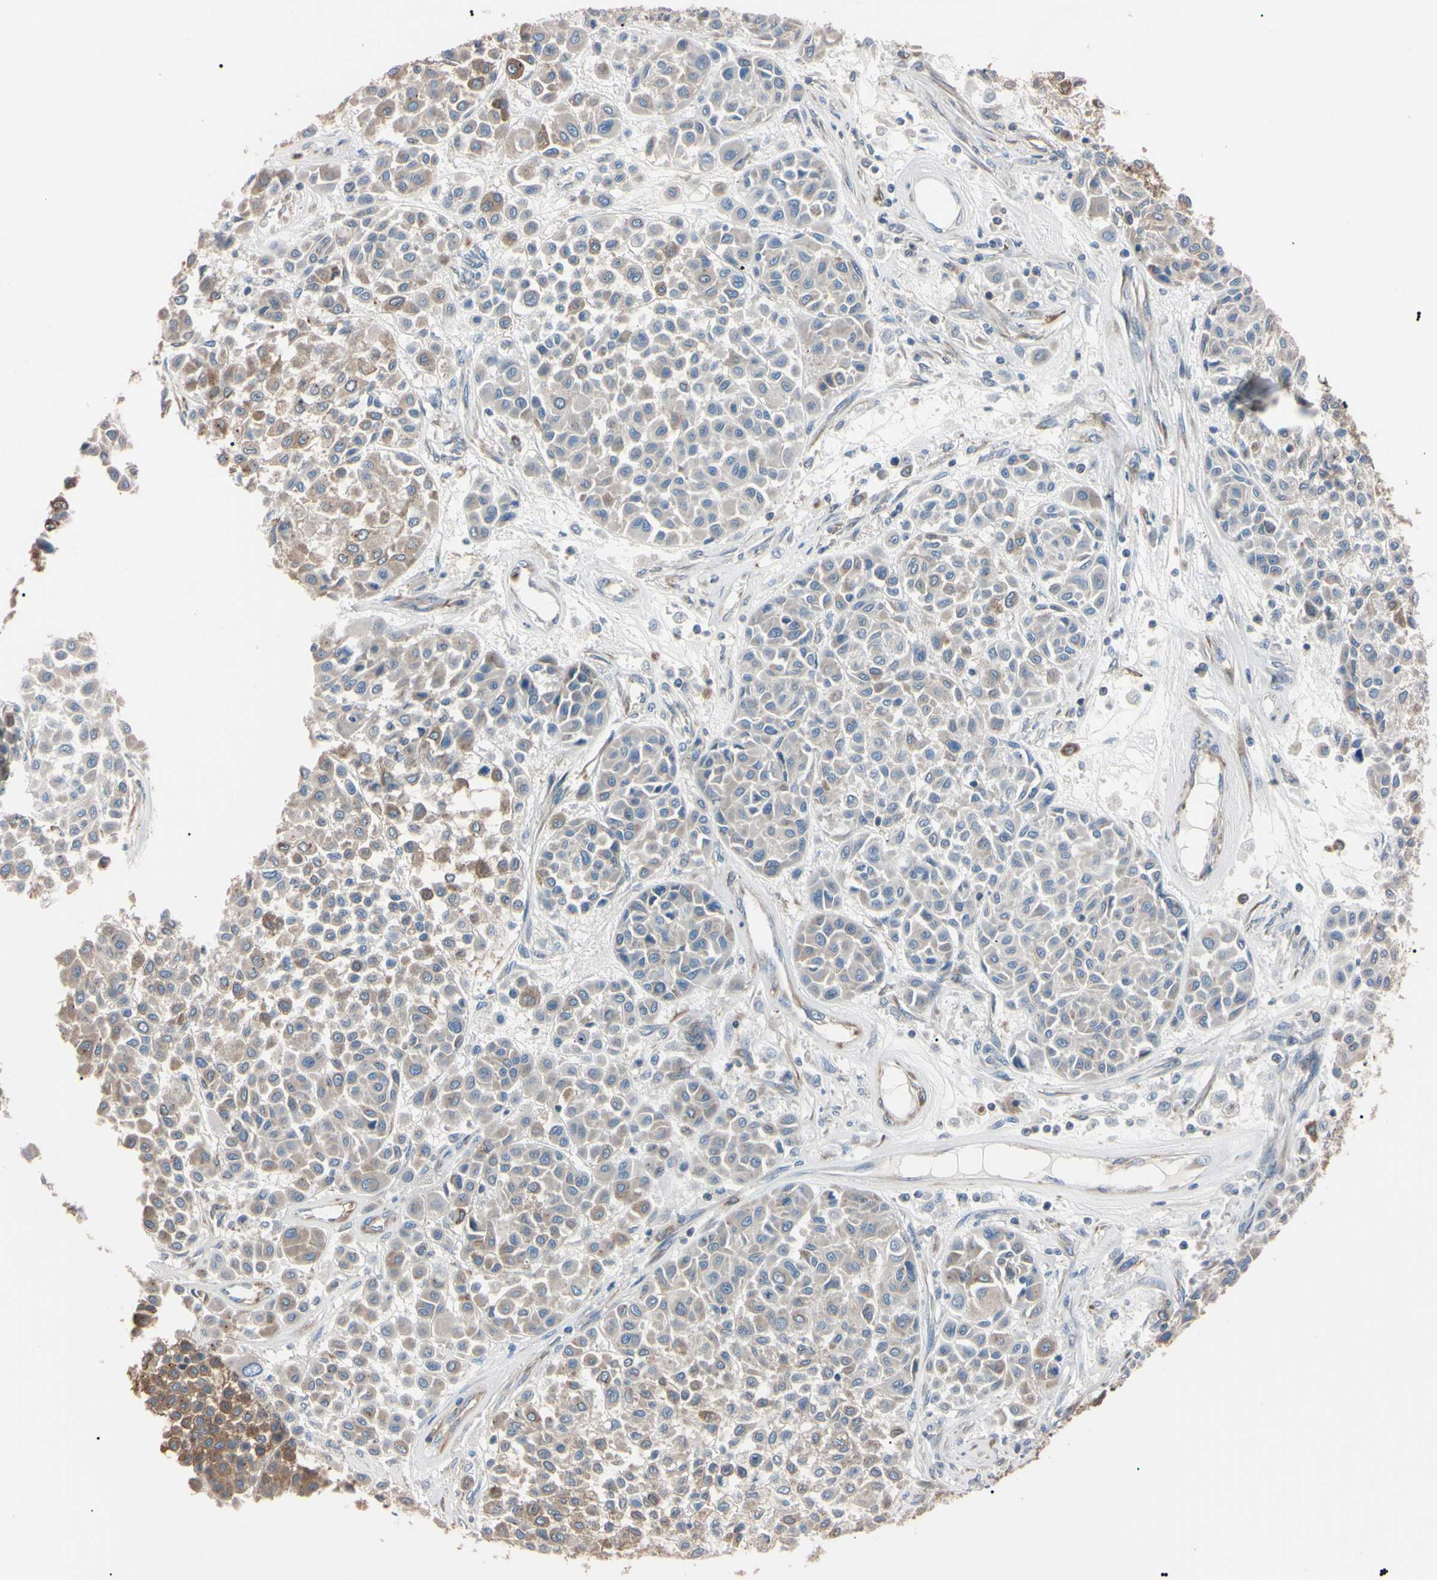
{"staining": {"intensity": "weak", "quantity": ">75%", "location": "cytoplasmic/membranous"}, "tissue": "melanoma", "cell_type": "Tumor cells", "image_type": "cancer", "snomed": [{"axis": "morphology", "description": "Malignant melanoma, Metastatic site"}, {"axis": "topography", "description": "Soft tissue"}], "caption": "A brown stain shows weak cytoplasmic/membranous positivity of a protein in malignant melanoma (metastatic site) tumor cells. (DAB IHC, brown staining for protein, blue staining for nuclei).", "gene": "PRKACA", "patient": {"sex": "male", "age": 41}}